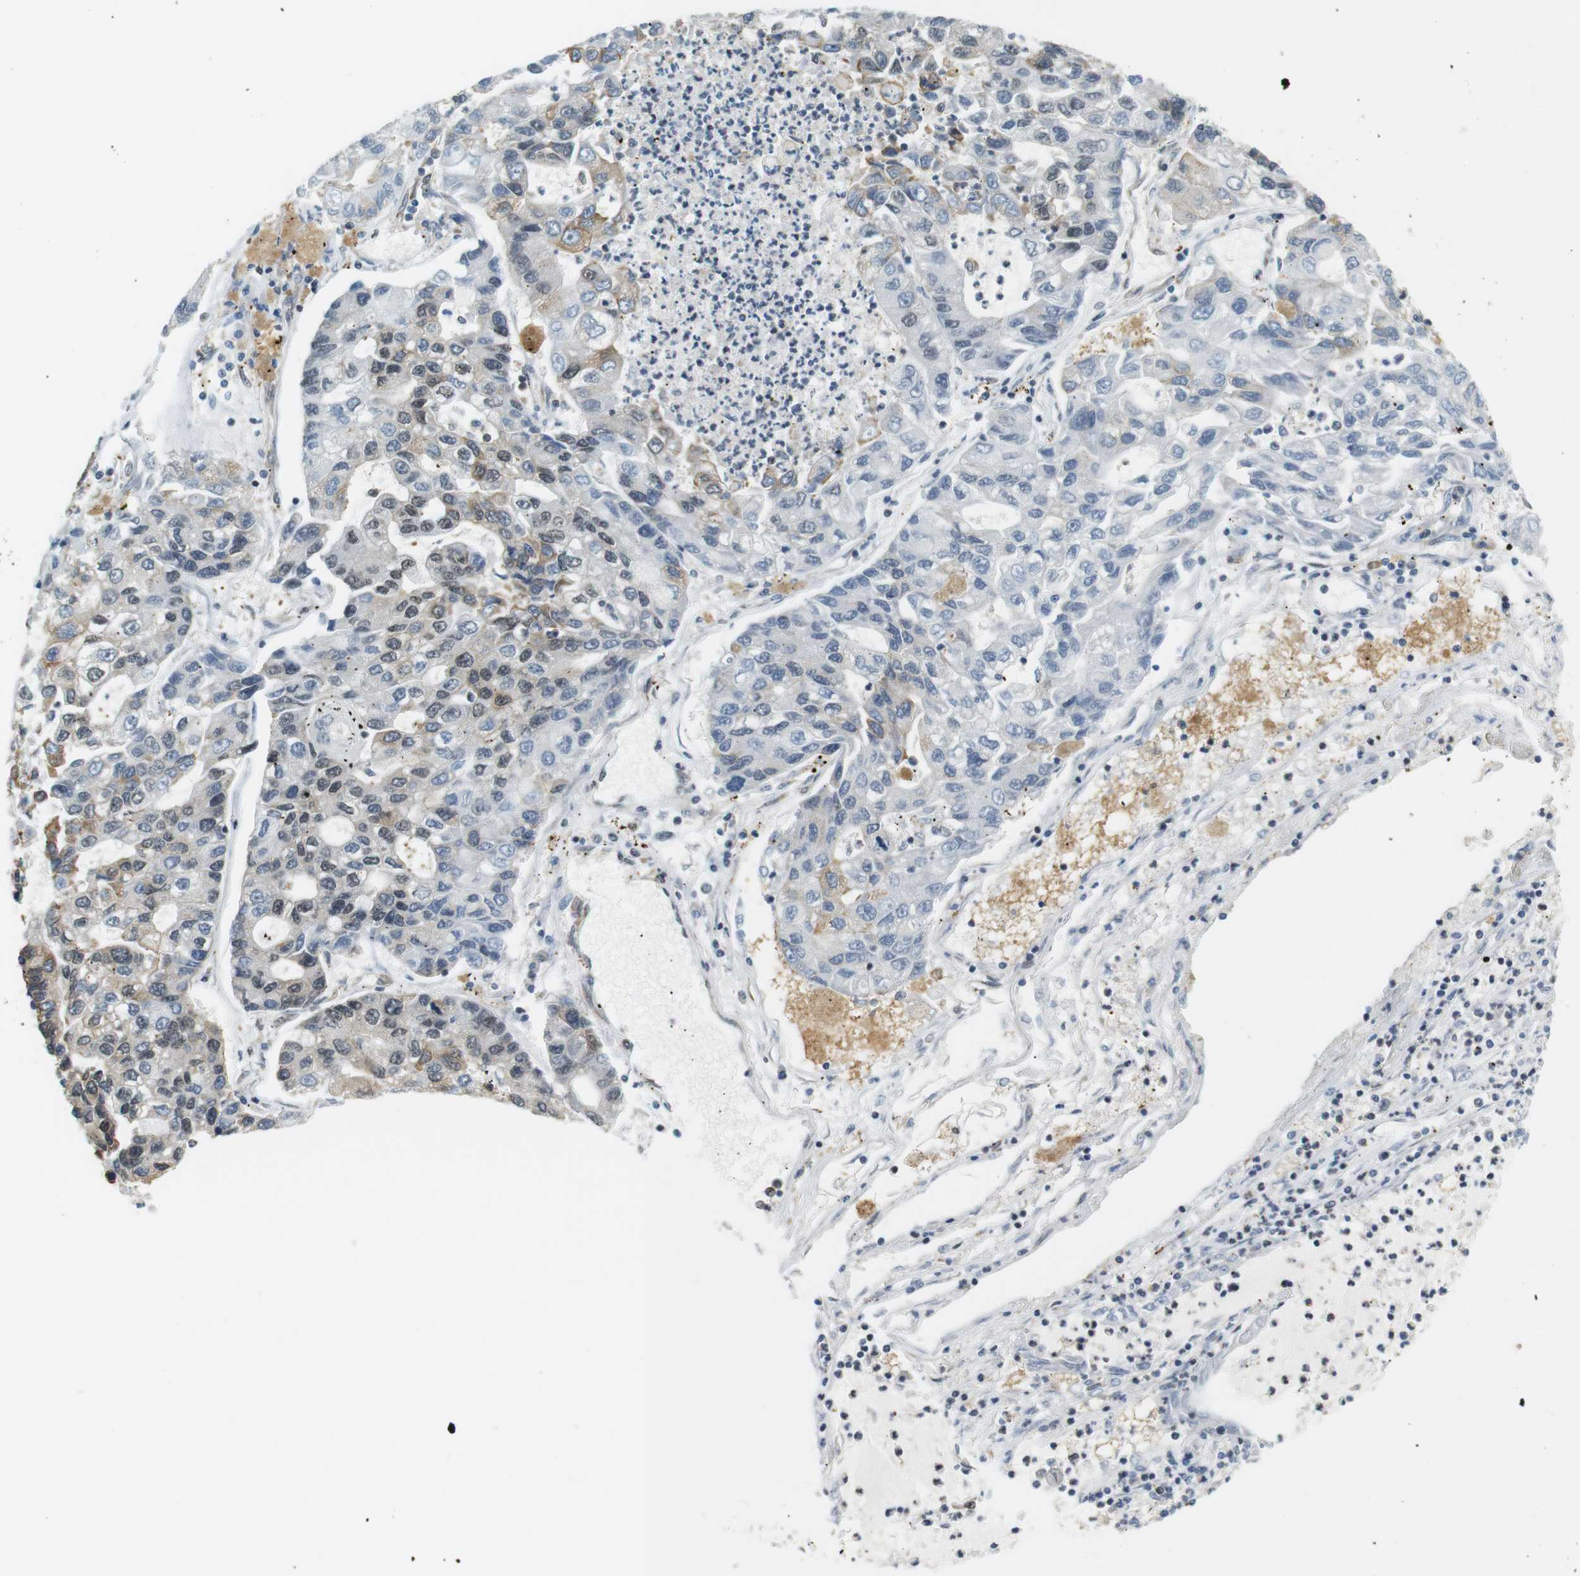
{"staining": {"intensity": "weak", "quantity": "25%-75%", "location": "nuclear"}, "tissue": "lung cancer", "cell_type": "Tumor cells", "image_type": "cancer", "snomed": [{"axis": "morphology", "description": "Adenocarcinoma, NOS"}, {"axis": "topography", "description": "Lung"}], "caption": "Immunohistochemical staining of lung adenocarcinoma shows weak nuclear protein expression in about 25%-75% of tumor cells.", "gene": "RNF38", "patient": {"sex": "female", "age": 51}}